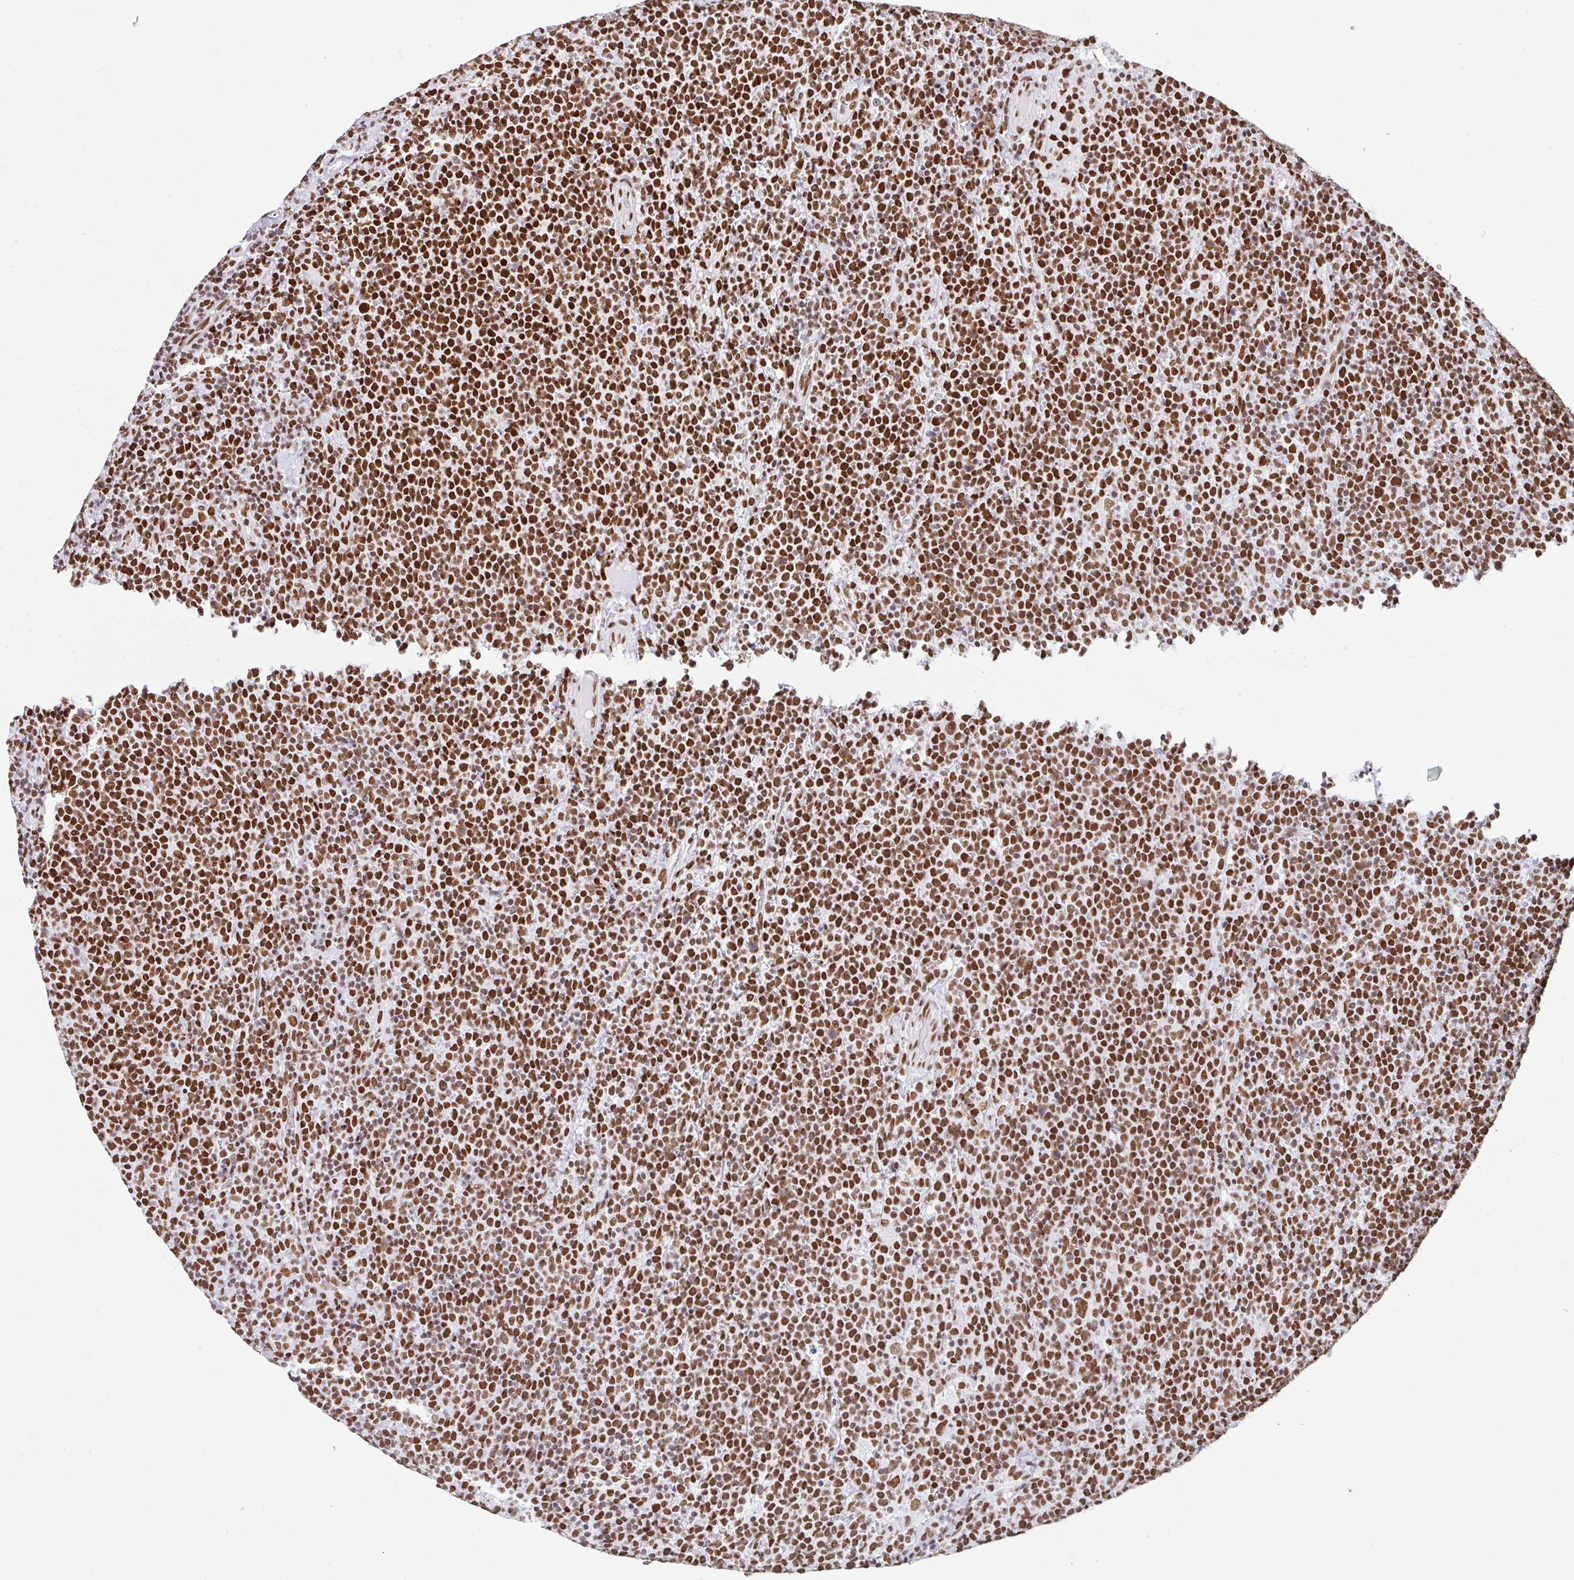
{"staining": {"intensity": "strong", "quantity": ">75%", "location": "nuclear"}, "tissue": "lymphoma", "cell_type": "Tumor cells", "image_type": "cancer", "snomed": [{"axis": "morphology", "description": "Malignant lymphoma, non-Hodgkin's type, High grade"}, {"axis": "topography", "description": "Lymph node"}], "caption": "Immunohistochemical staining of malignant lymphoma, non-Hodgkin's type (high-grade) demonstrates high levels of strong nuclear protein expression in approximately >75% of tumor cells.", "gene": "KHDRBS1", "patient": {"sex": "male", "age": 61}}